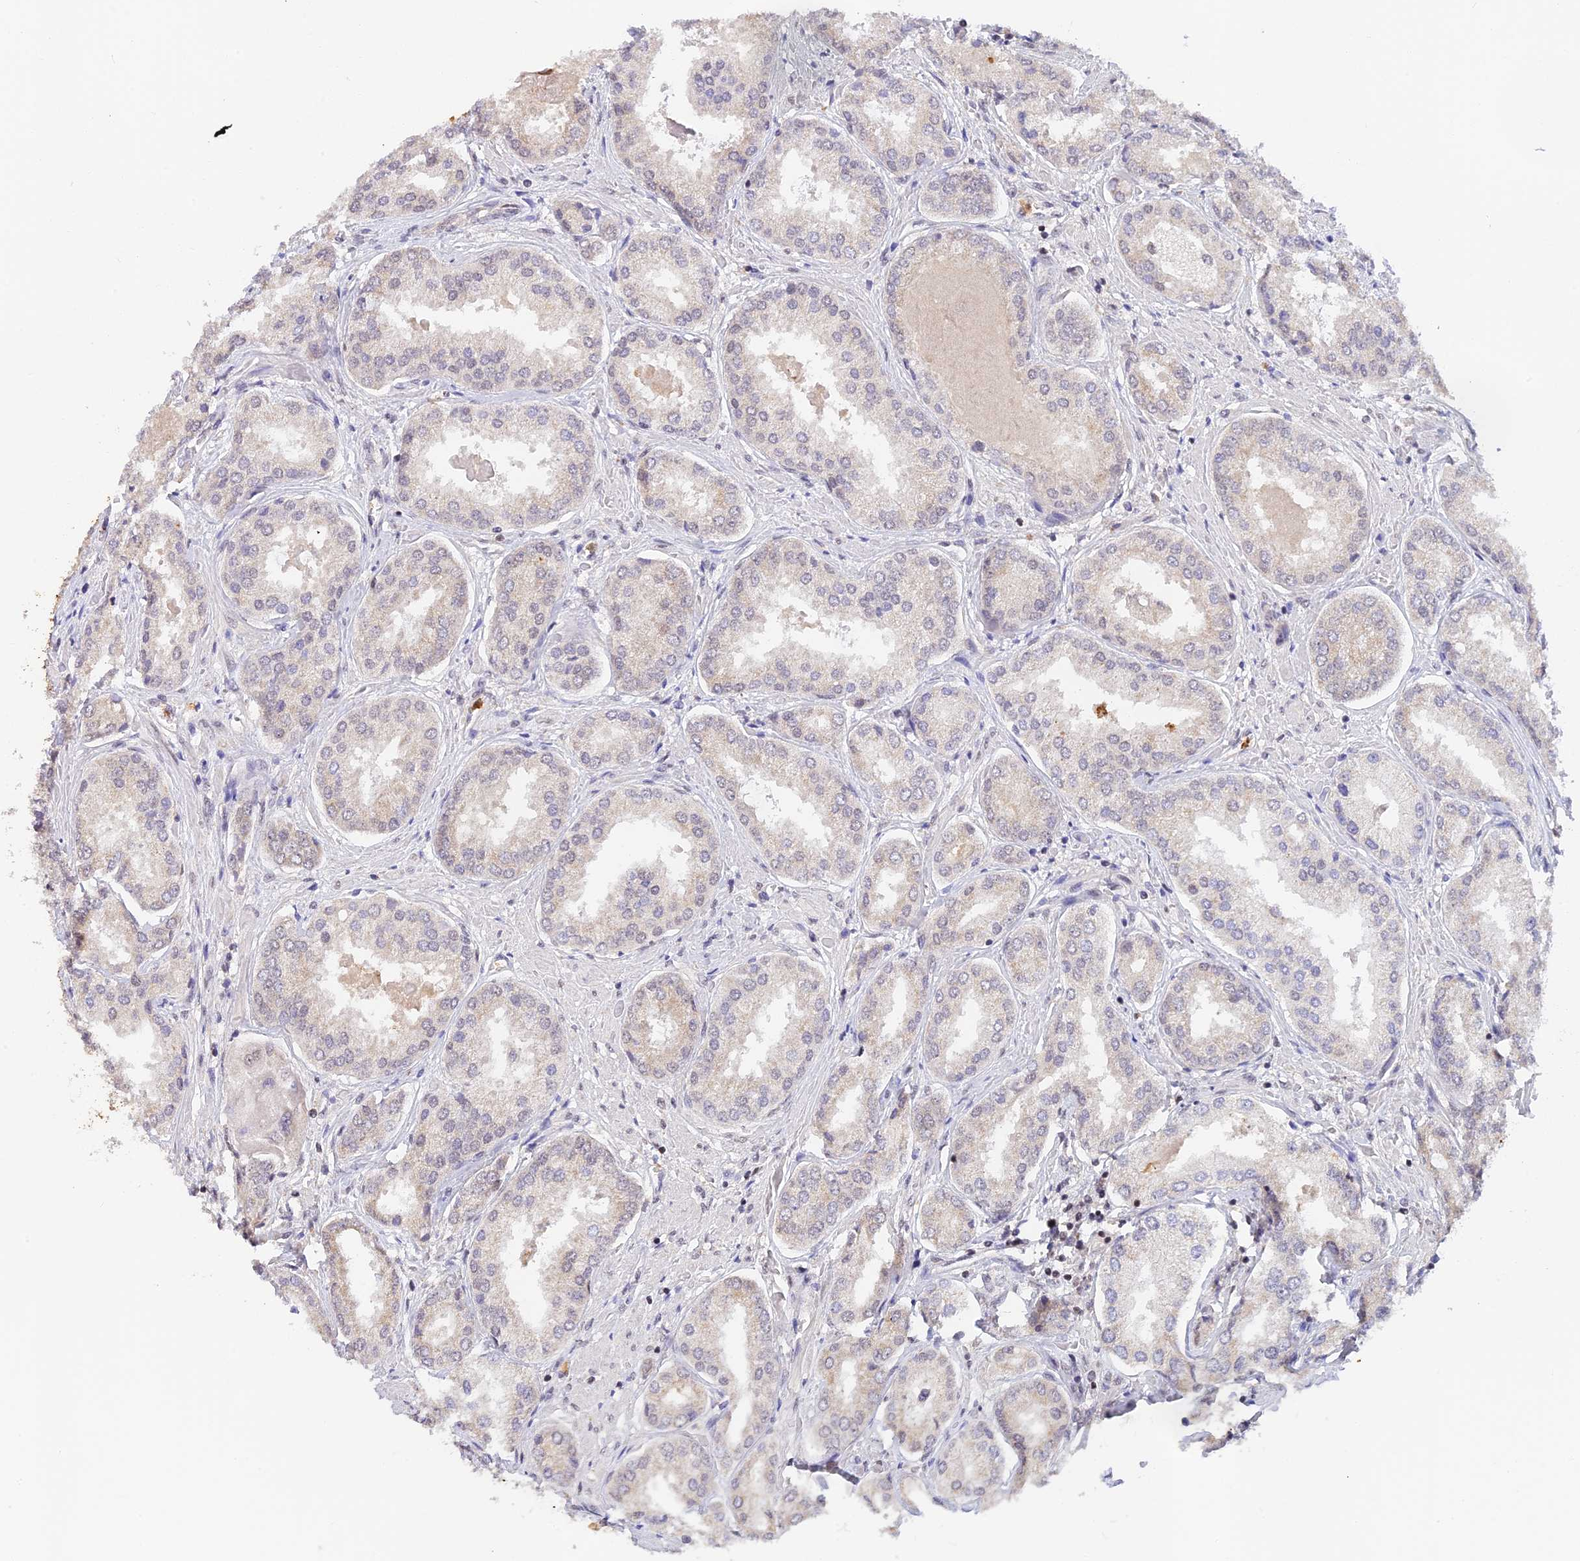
{"staining": {"intensity": "negative", "quantity": "none", "location": "none"}, "tissue": "prostate cancer", "cell_type": "Tumor cells", "image_type": "cancer", "snomed": [{"axis": "morphology", "description": "Adenocarcinoma, Low grade"}, {"axis": "topography", "description": "Prostate"}], "caption": "Immunohistochemistry histopathology image of neoplastic tissue: human prostate cancer stained with DAB (3,3'-diaminobenzidine) exhibits no significant protein staining in tumor cells. (Brightfield microscopy of DAB immunohistochemistry (IHC) at high magnification).", "gene": "PEX16", "patient": {"sex": "male", "age": 68}}